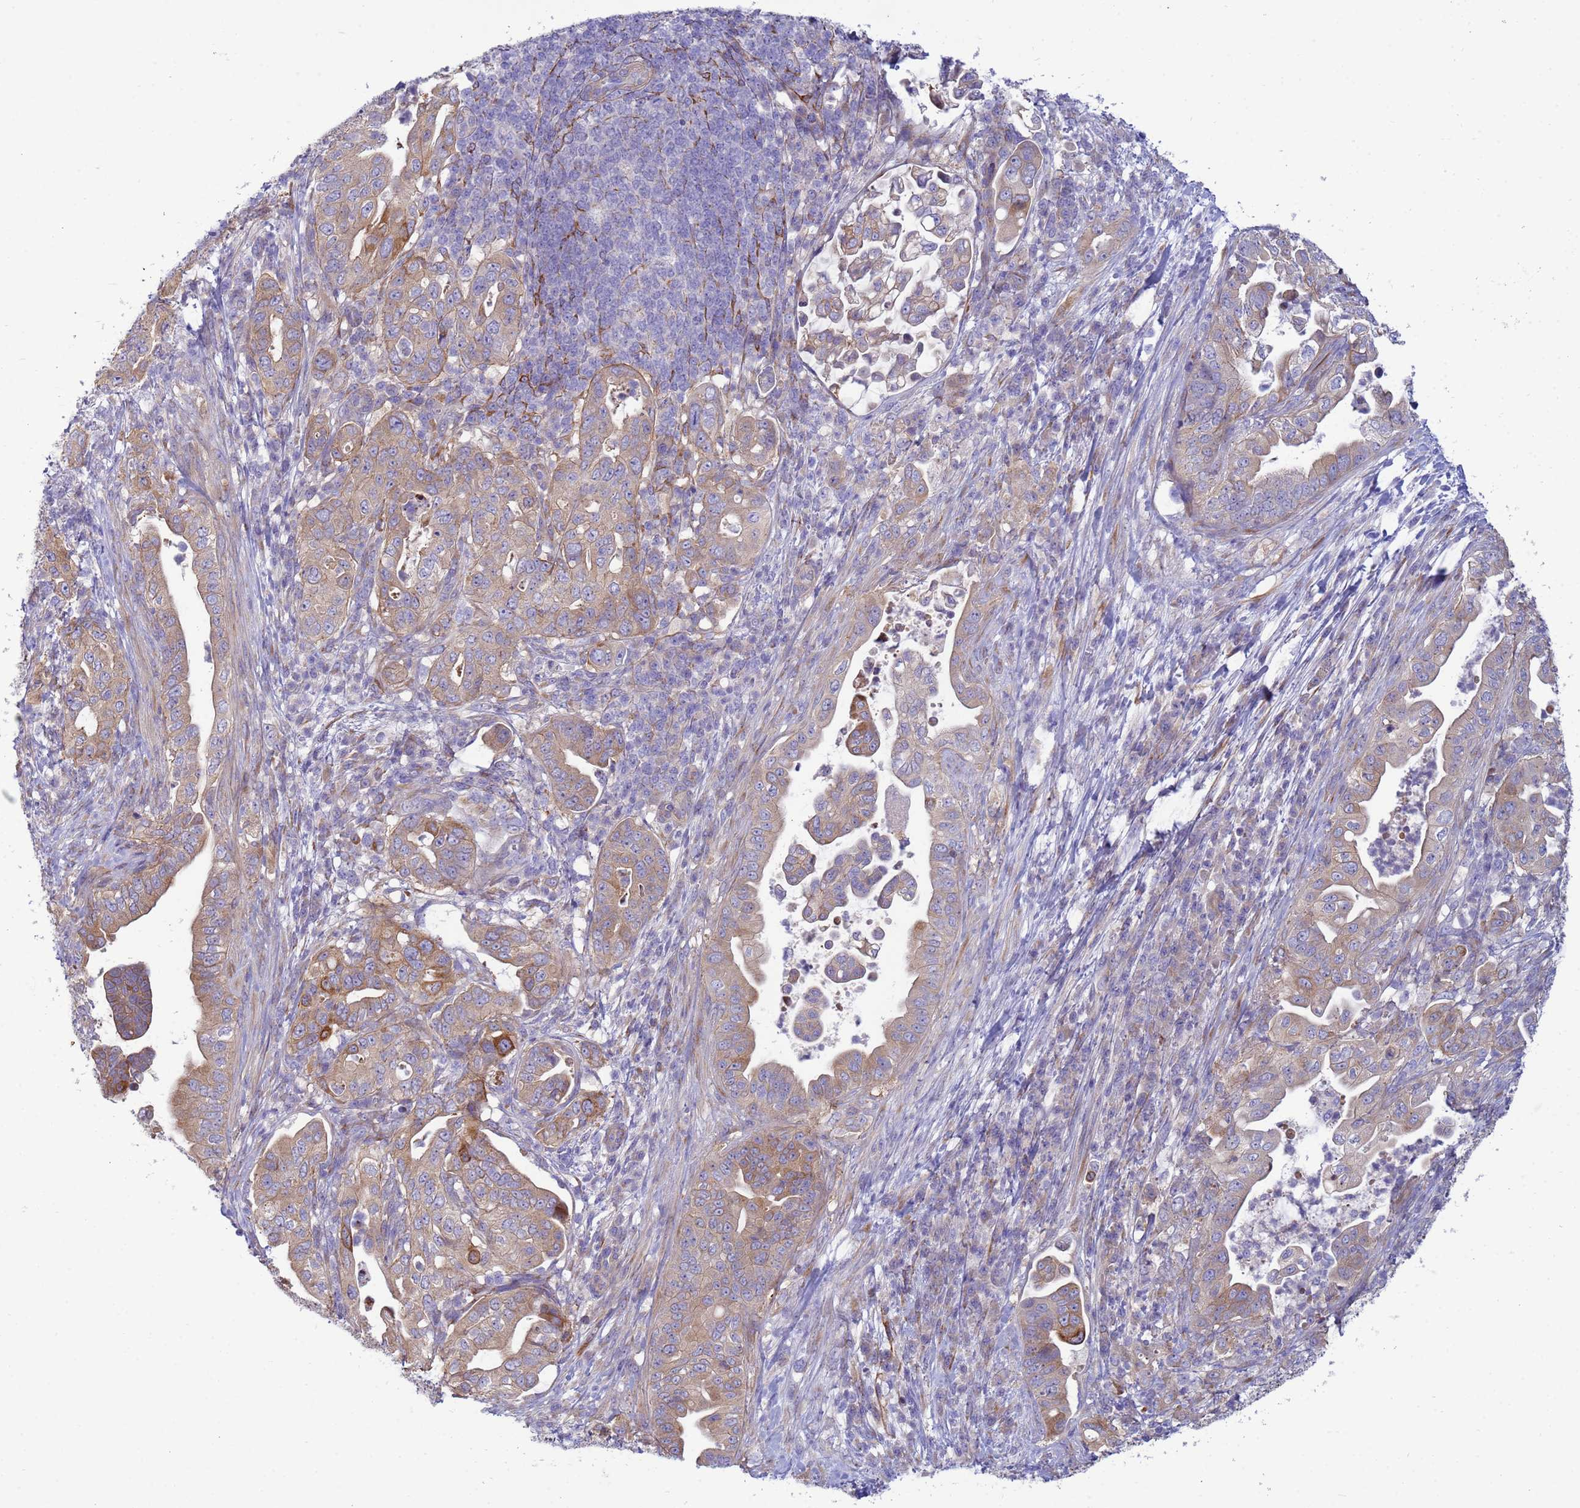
{"staining": {"intensity": "moderate", "quantity": "25%-75%", "location": "cytoplasmic/membranous"}, "tissue": "pancreatic cancer", "cell_type": "Tumor cells", "image_type": "cancer", "snomed": [{"axis": "morphology", "description": "Normal tissue, NOS"}, {"axis": "morphology", "description": "Adenocarcinoma, NOS"}, {"axis": "topography", "description": "Lymph node"}, {"axis": "topography", "description": "Pancreas"}], "caption": "Moderate cytoplasmic/membranous expression is appreciated in approximately 25%-75% of tumor cells in pancreatic adenocarcinoma.", "gene": "TRPC6", "patient": {"sex": "female", "age": 67}}